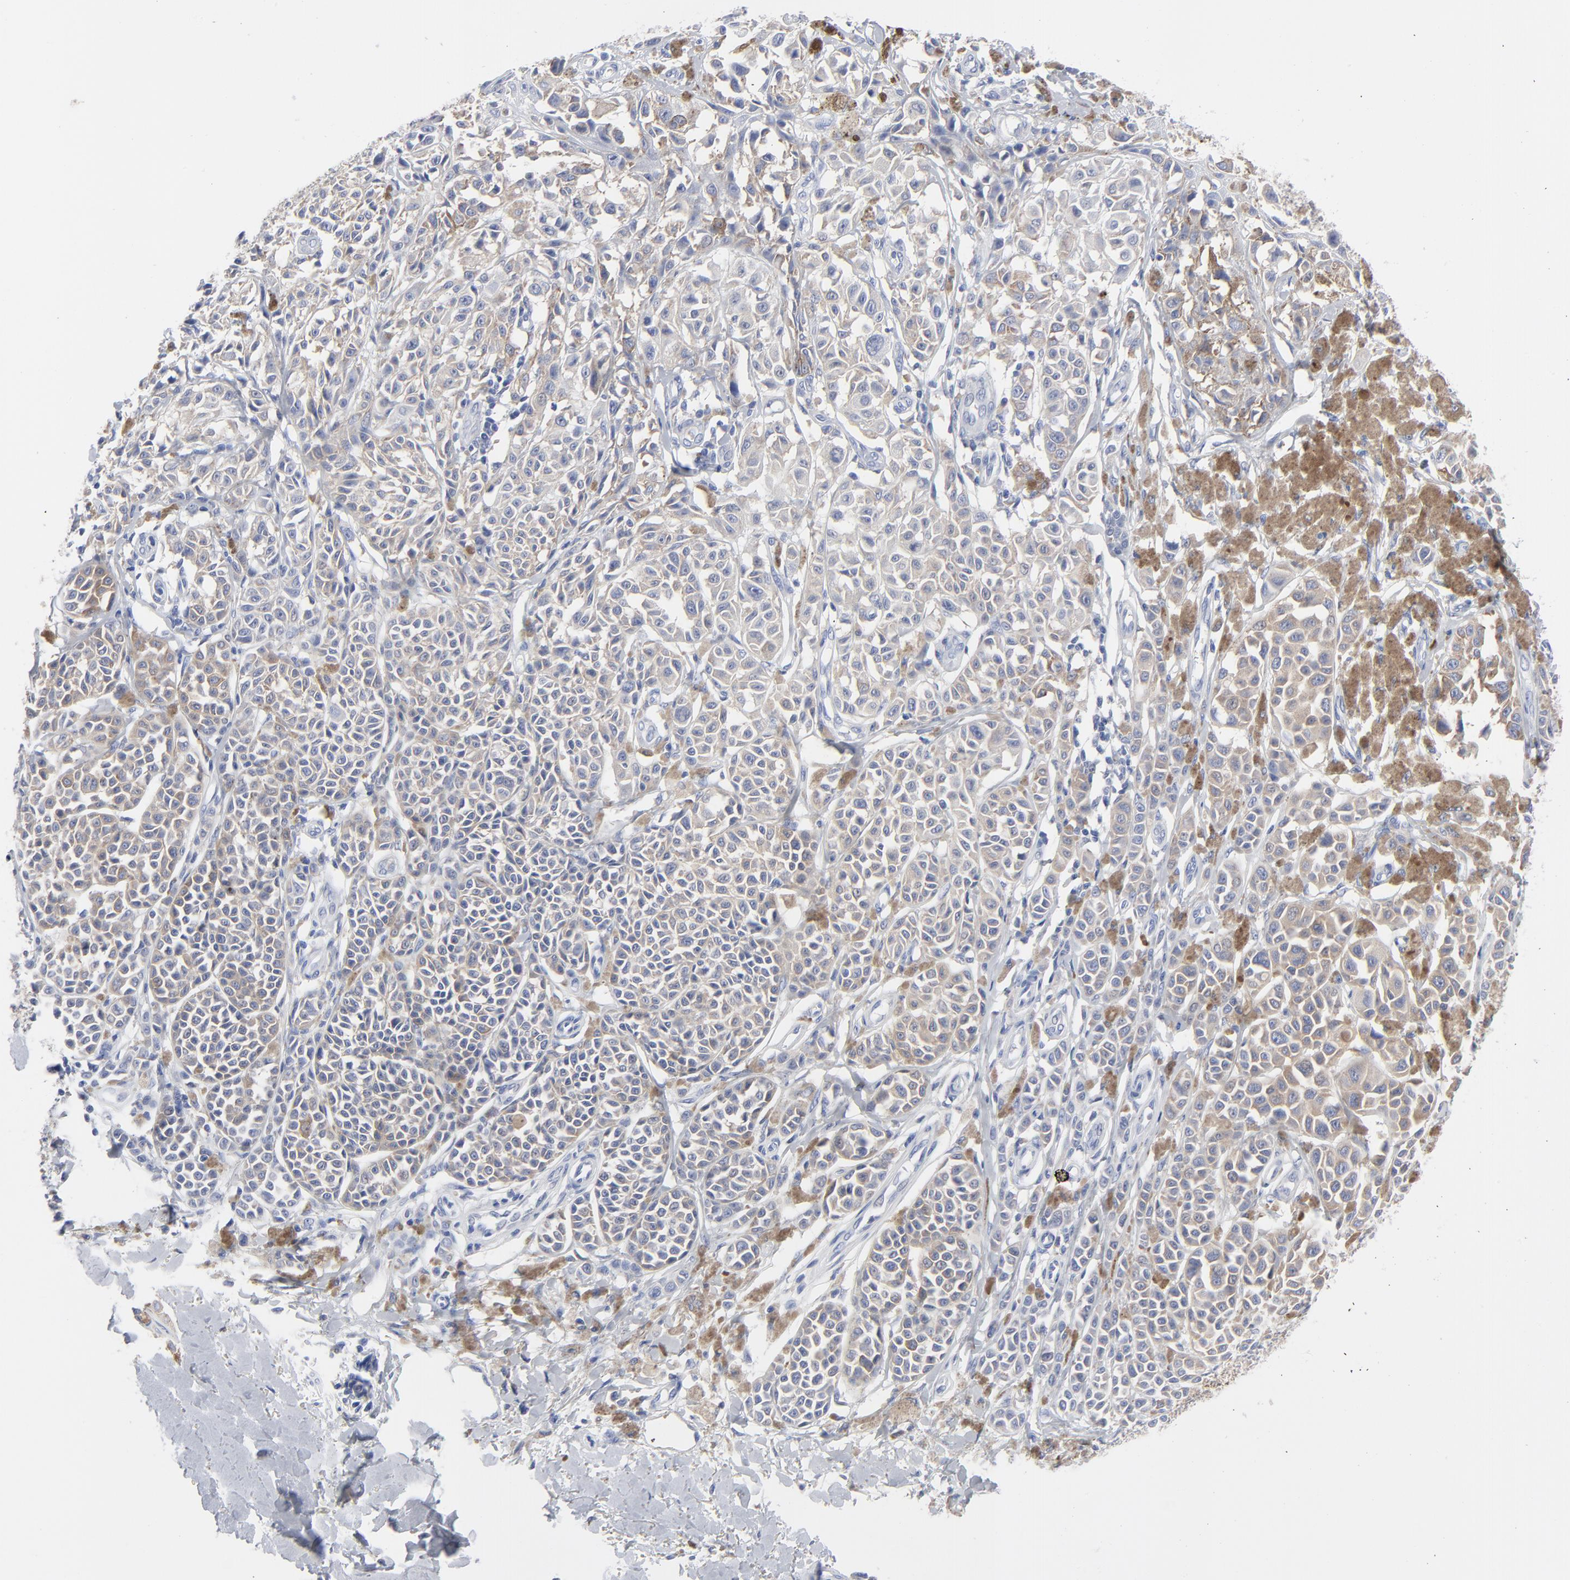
{"staining": {"intensity": "weak", "quantity": "25%-75%", "location": "cytoplasmic/membranous"}, "tissue": "melanoma", "cell_type": "Tumor cells", "image_type": "cancer", "snomed": [{"axis": "morphology", "description": "Malignant melanoma, NOS"}, {"axis": "topography", "description": "Skin"}], "caption": "Human malignant melanoma stained for a protein (brown) displays weak cytoplasmic/membranous positive expression in about 25%-75% of tumor cells.", "gene": "STAT2", "patient": {"sex": "female", "age": 38}}